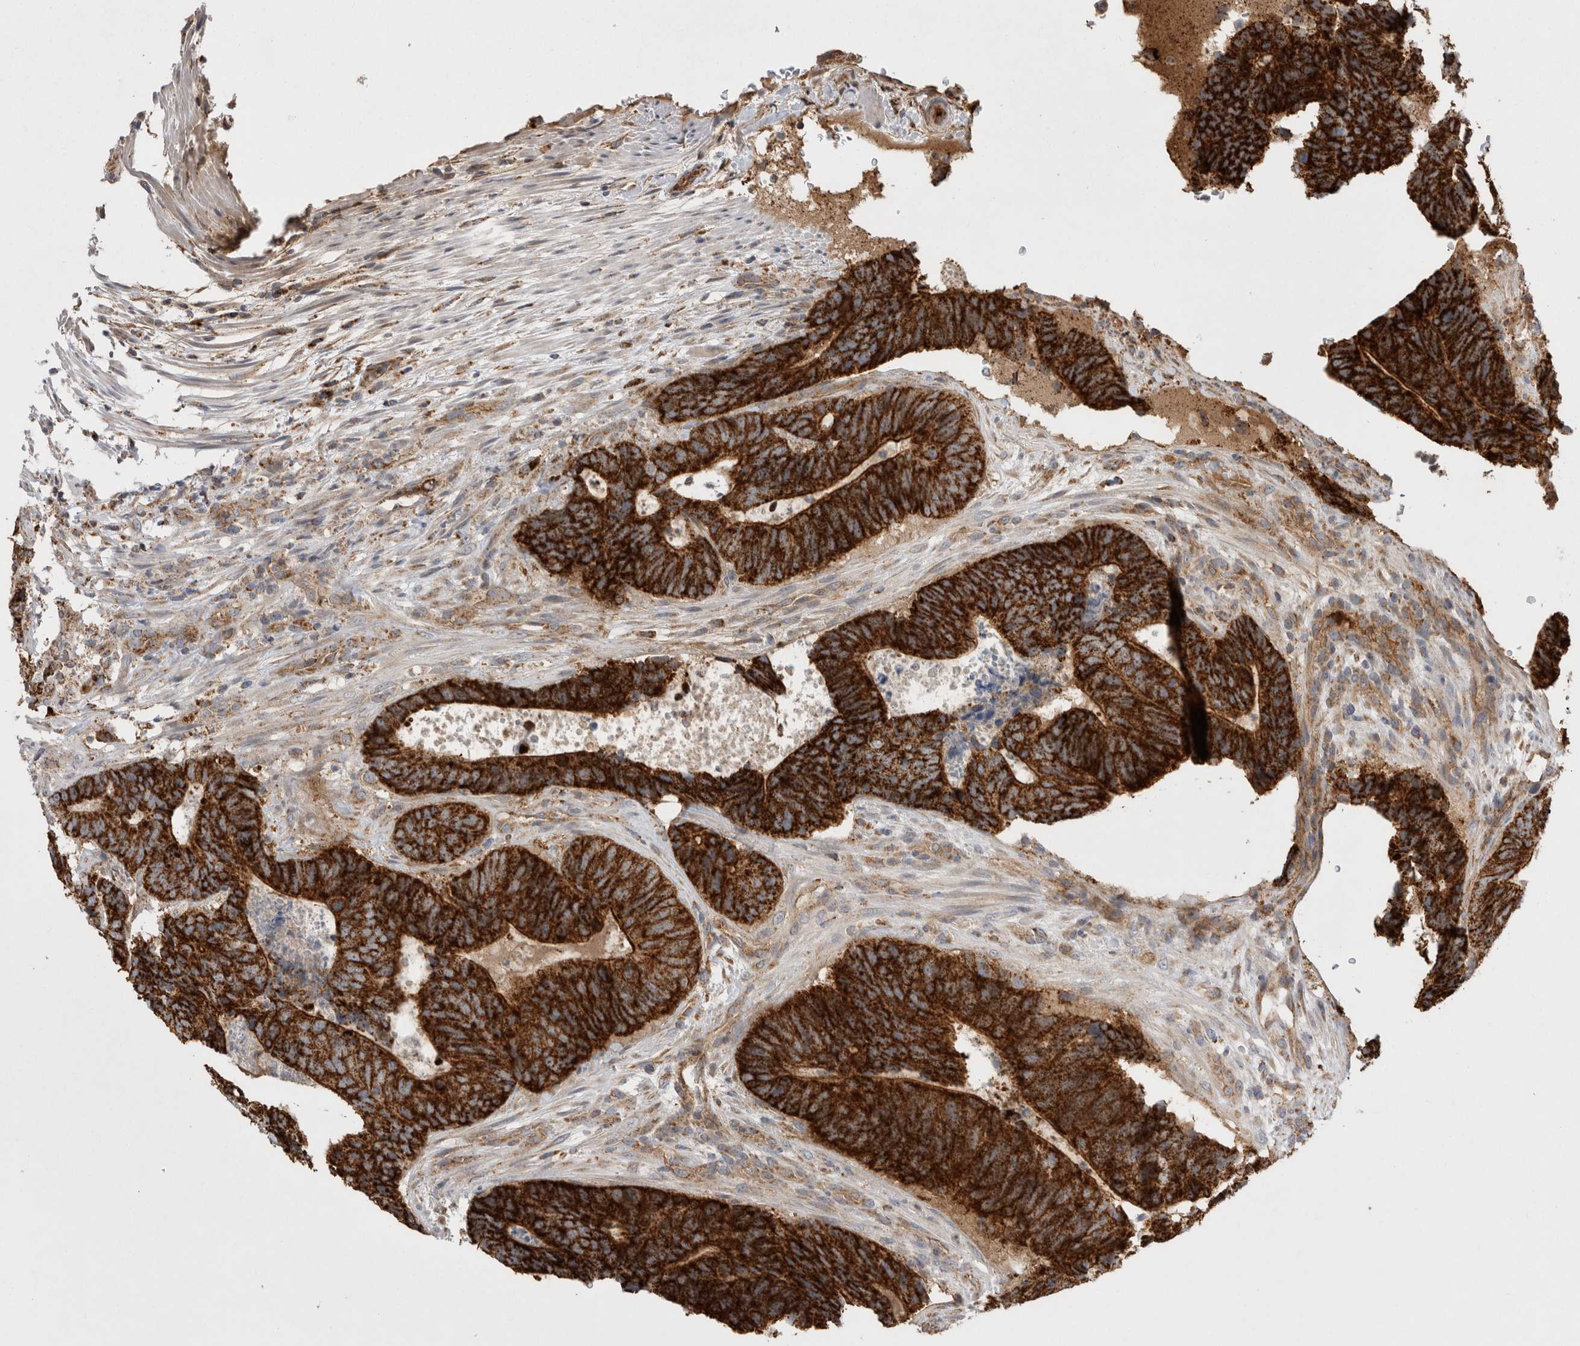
{"staining": {"intensity": "strong", "quantity": ">75%", "location": "cytoplasmic/membranous"}, "tissue": "colorectal cancer", "cell_type": "Tumor cells", "image_type": "cancer", "snomed": [{"axis": "morphology", "description": "Adenocarcinoma, NOS"}, {"axis": "topography", "description": "Colon"}], "caption": "Strong cytoplasmic/membranous protein expression is present in approximately >75% of tumor cells in colorectal adenocarcinoma. (brown staining indicates protein expression, while blue staining denotes nuclei).", "gene": "DARS2", "patient": {"sex": "male", "age": 56}}